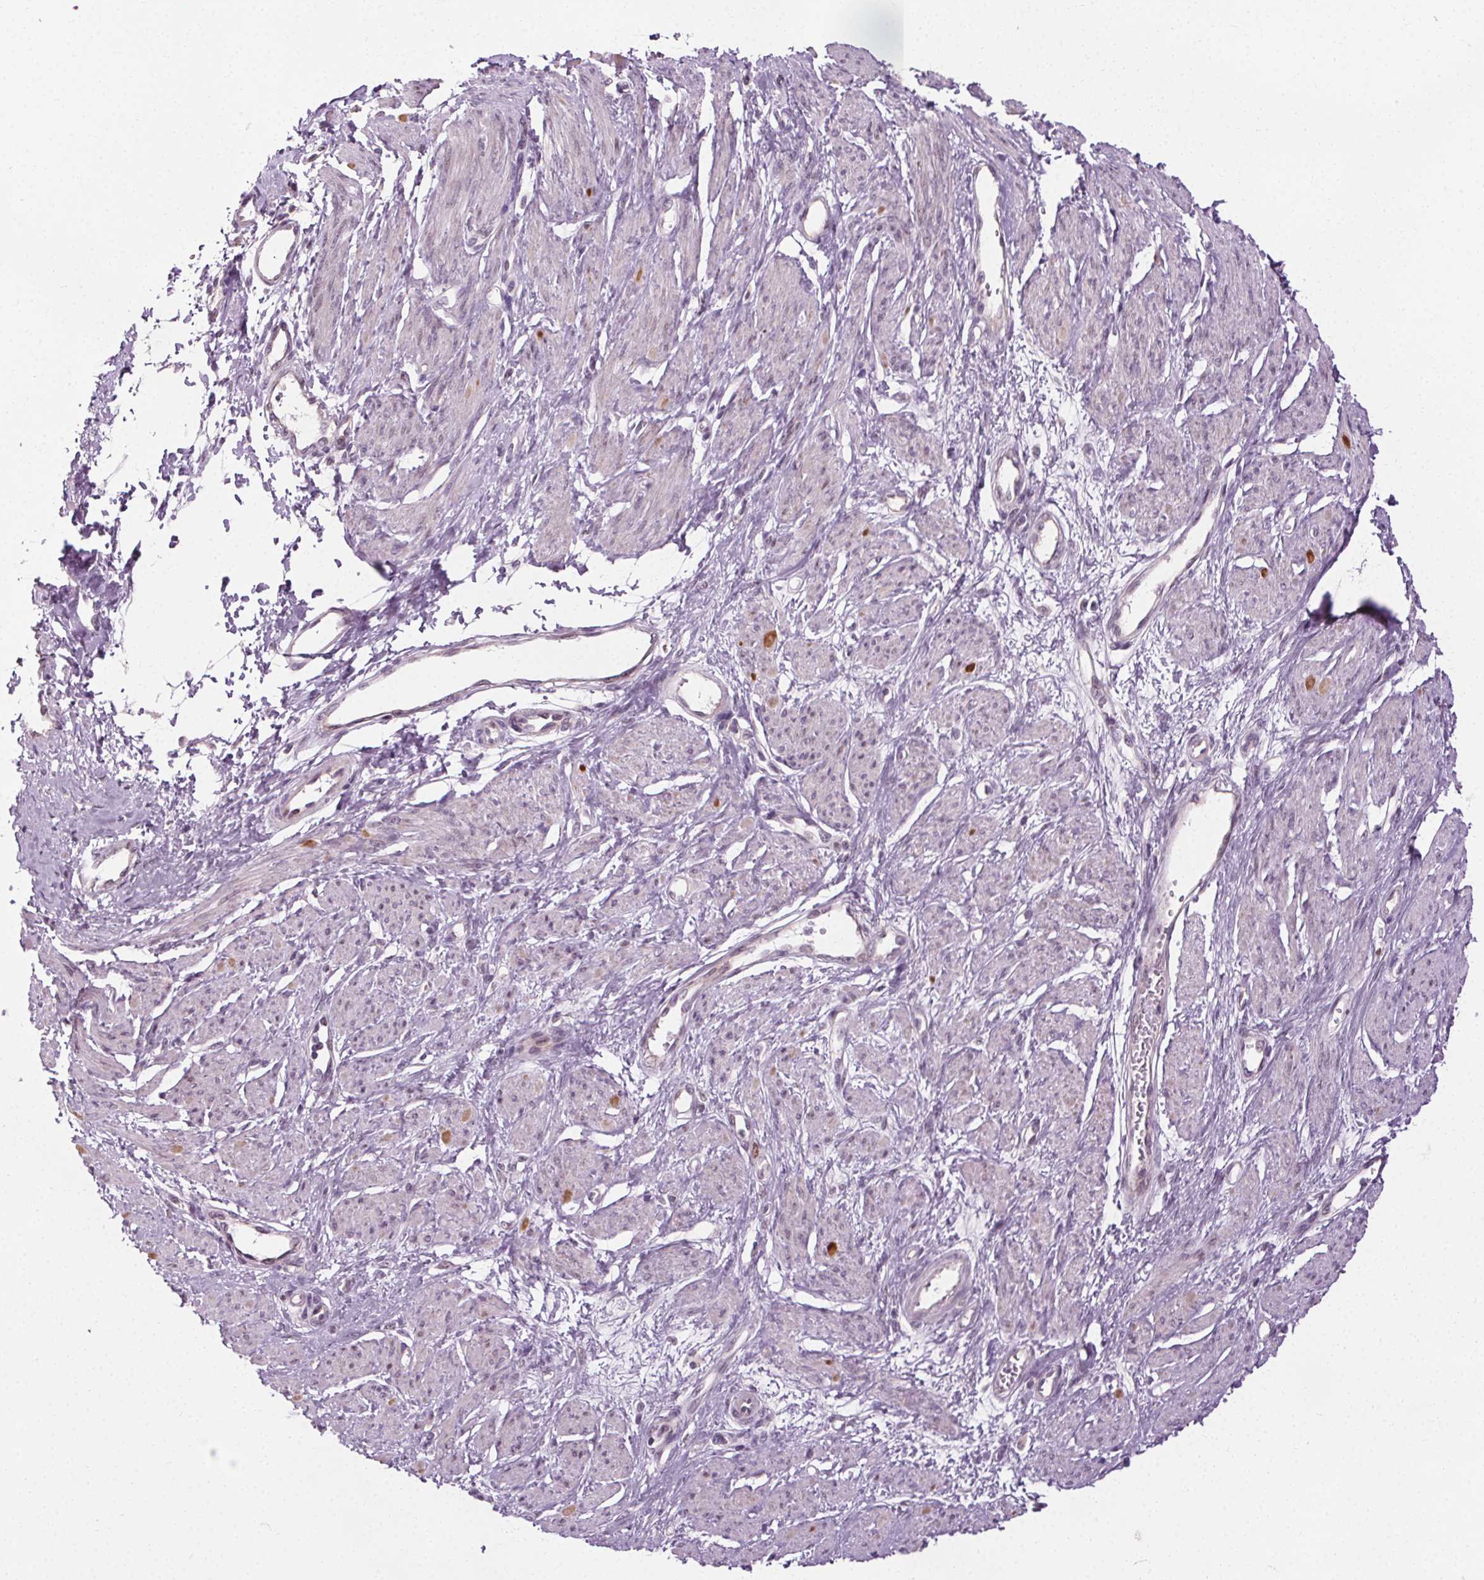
{"staining": {"intensity": "negative", "quantity": "none", "location": "none"}, "tissue": "smooth muscle", "cell_type": "Smooth muscle cells", "image_type": "normal", "snomed": [{"axis": "morphology", "description": "Normal tissue, NOS"}, {"axis": "topography", "description": "Smooth muscle"}, {"axis": "topography", "description": "Uterus"}], "caption": "Immunohistochemical staining of benign human smooth muscle exhibits no significant positivity in smooth muscle cells. (DAB IHC with hematoxylin counter stain).", "gene": "CEBPA", "patient": {"sex": "female", "age": 39}}